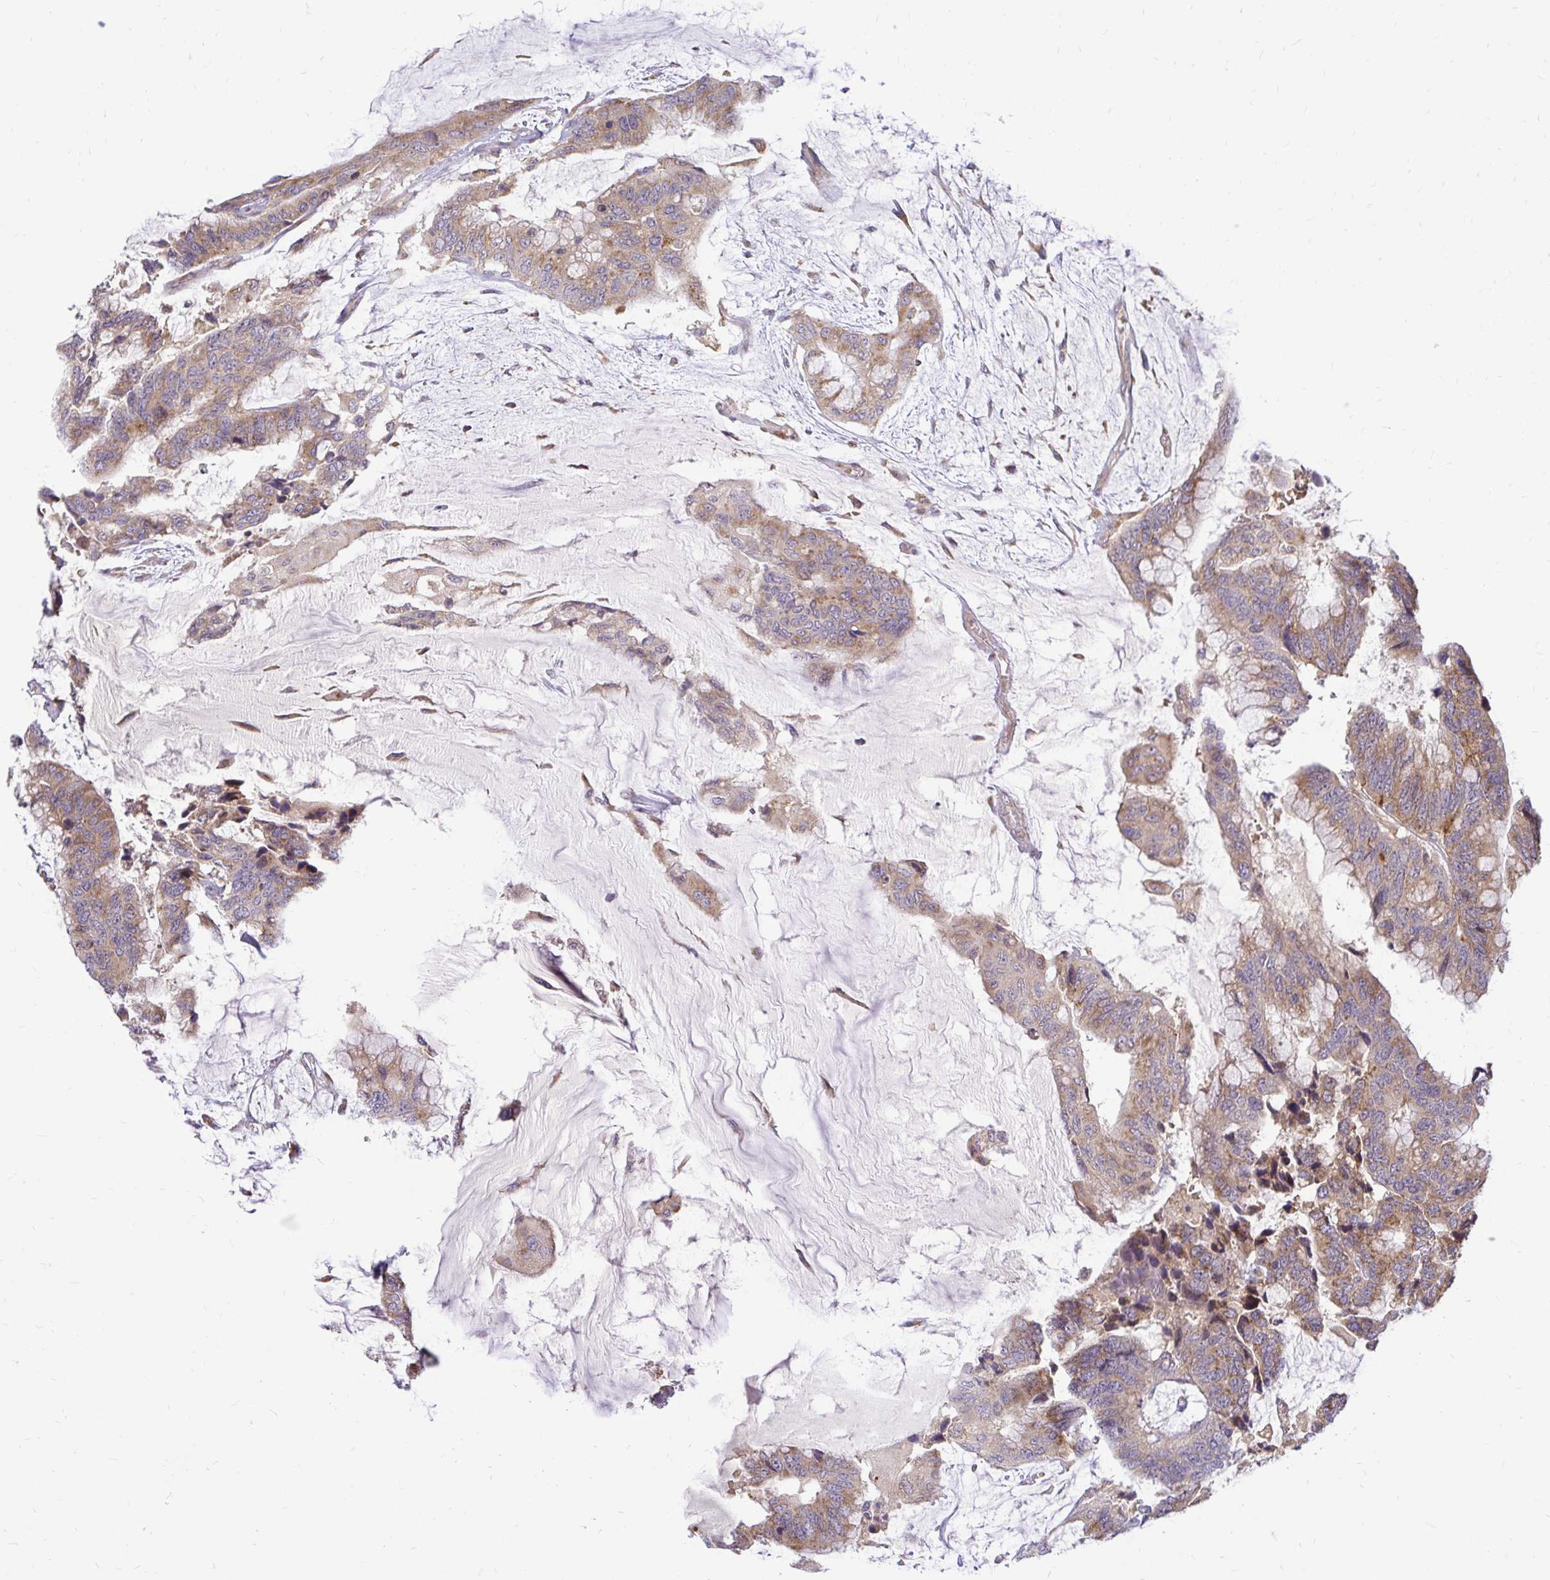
{"staining": {"intensity": "moderate", "quantity": ">75%", "location": "cytoplasmic/membranous"}, "tissue": "colorectal cancer", "cell_type": "Tumor cells", "image_type": "cancer", "snomed": [{"axis": "morphology", "description": "Adenocarcinoma, NOS"}, {"axis": "topography", "description": "Rectum"}], "caption": "Tumor cells demonstrate medium levels of moderate cytoplasmic/membranous positivity in about >75% of cells in human colorectal cancer.", "gene": "VTI1B", "patient": {"sex": "female", "age": 59}}